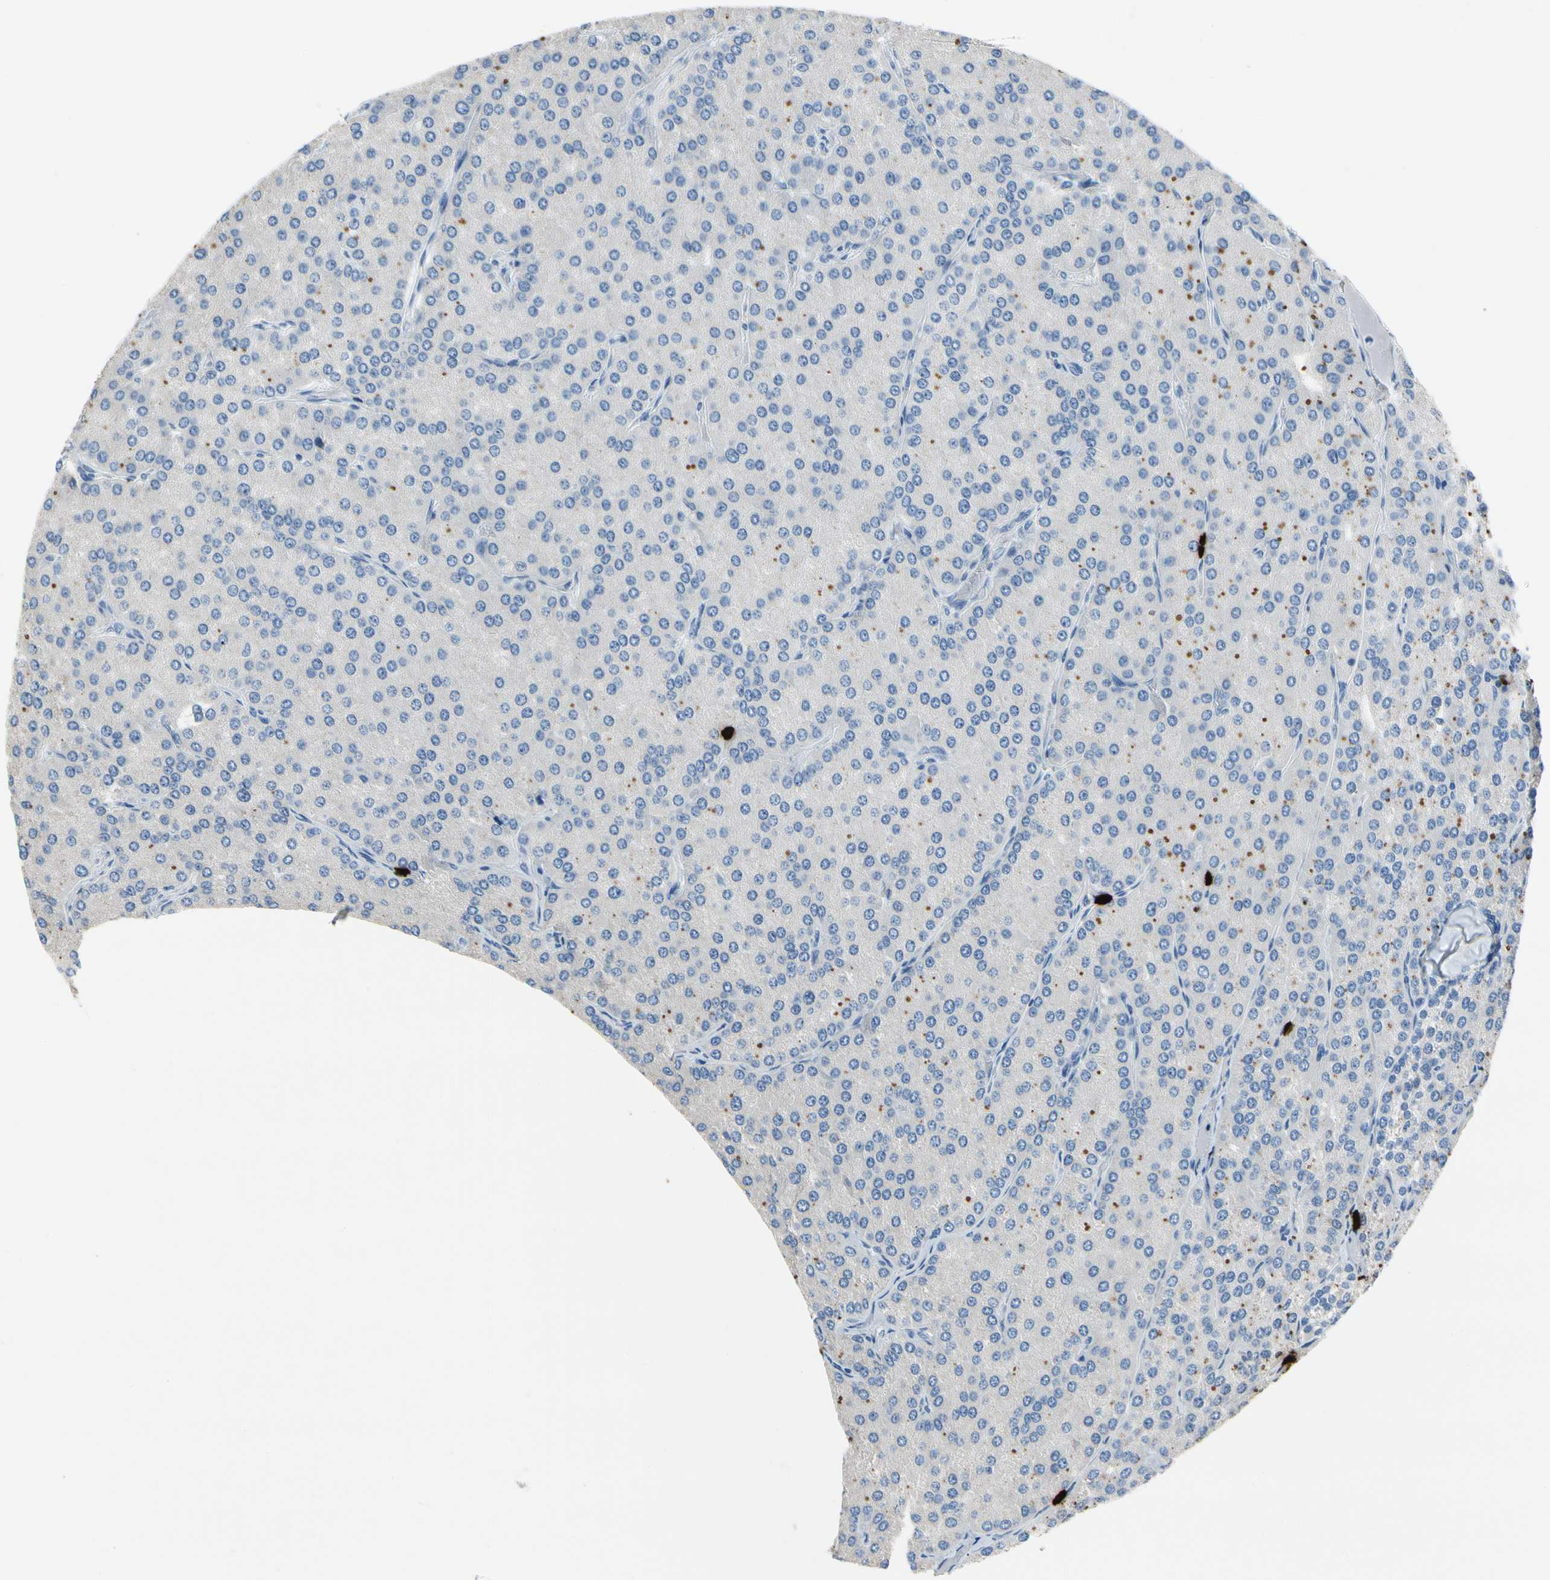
{"staining": {"intensity": "weak", "quantity": "<25%", "location": "cytoplasmic/membranous"}, "tissue": "parathyroid gland", "cell_type": "Glandular cells", "image_type": "normal", "snomed": [{"axis": "morphology", "description": "Normal tissue, NOS"}, {"axis": "morphology", "description": "Adenoma, NOS"}, {"axis": "topography", "description": "Parathyroid gland"}], "caption": "This is an IHC image of normal human parathyroid gland. There is no positivity in glandular cells.", "gene": "CPA3", "patient": {"sex": "female", "age": 86}}